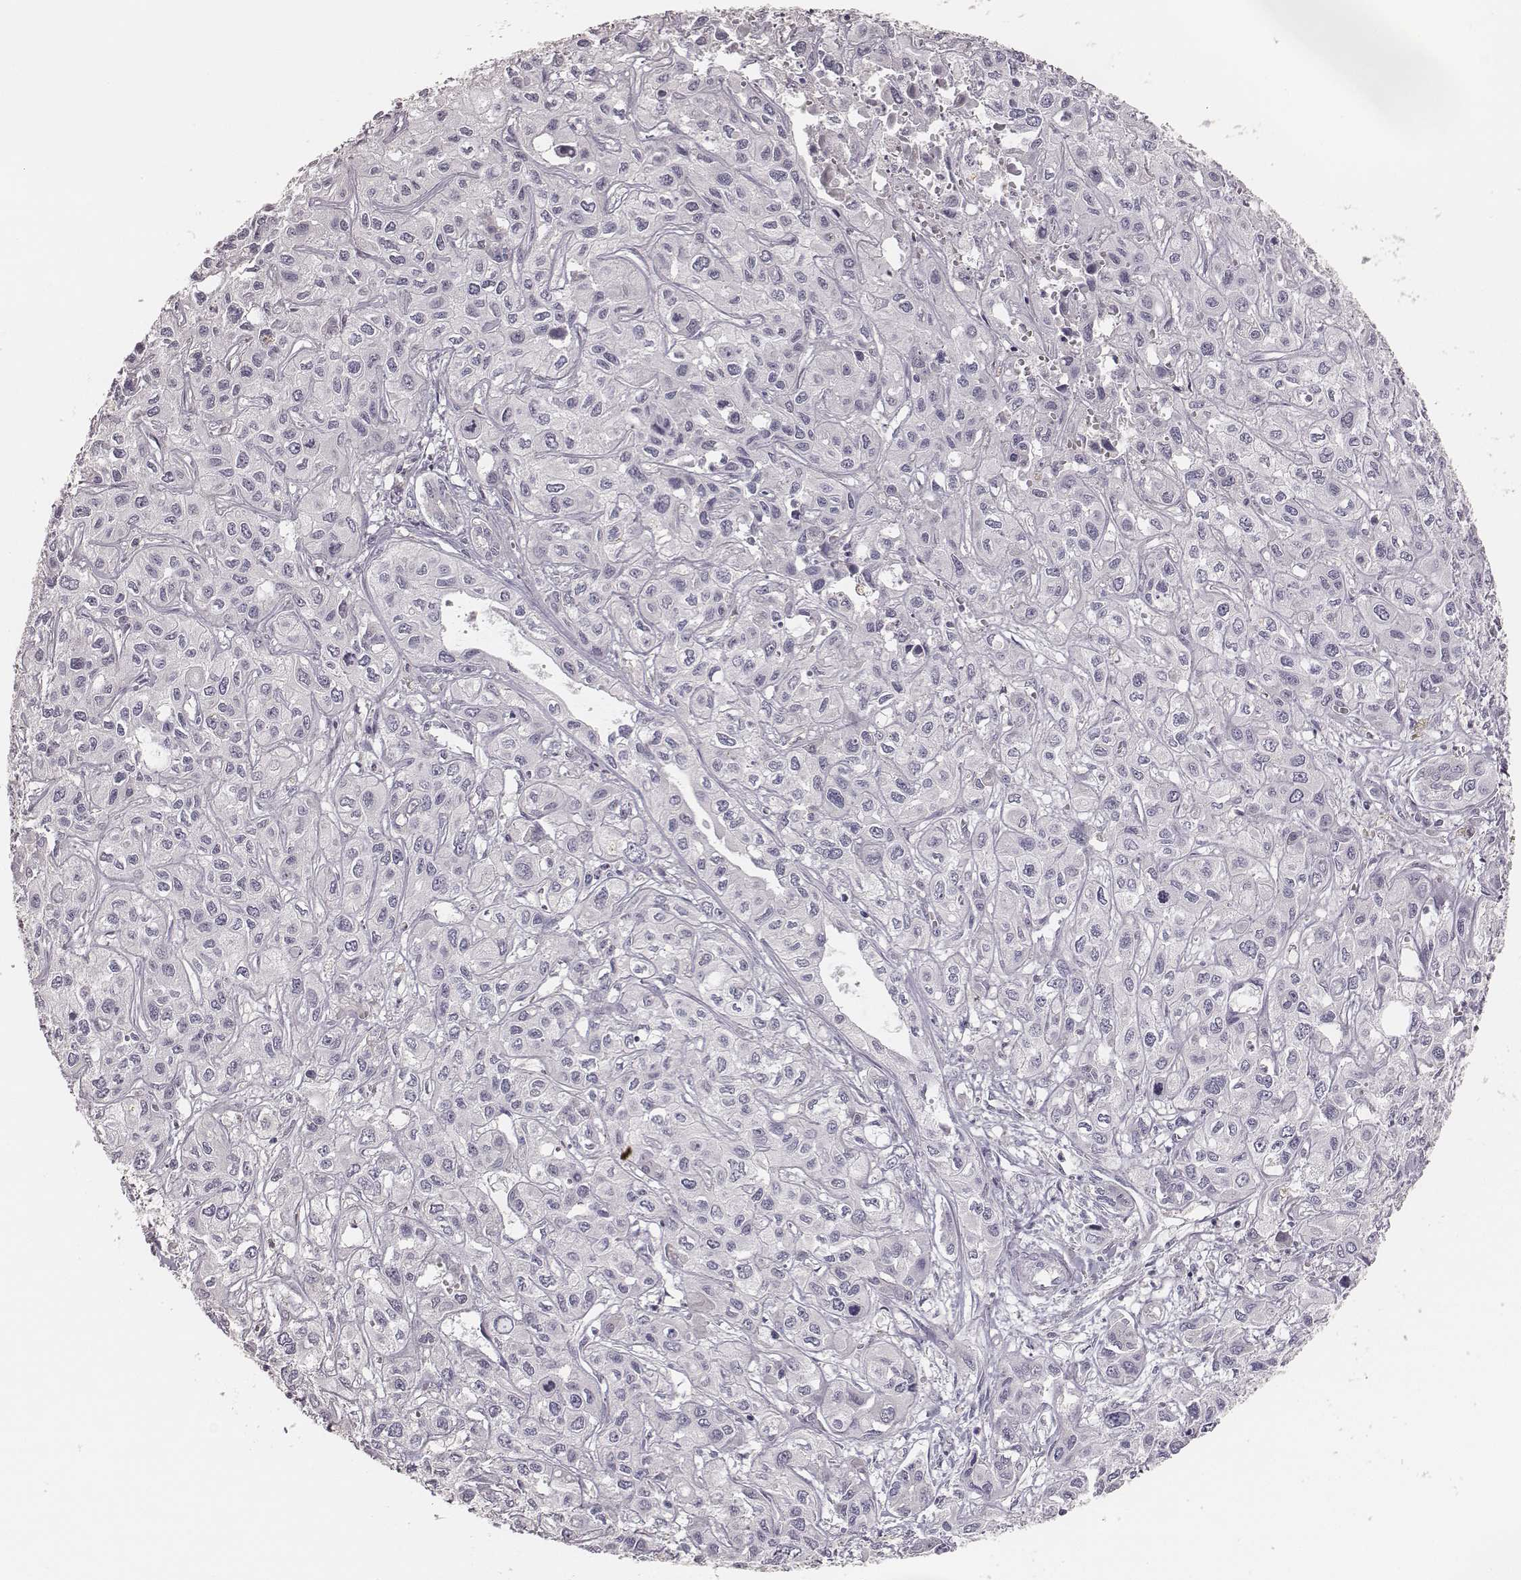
{"staining": {"intensity": "negative", "quantity": "none", "location": "none"}, "tissue": "liver cancer", "cell_type": "Tumor cells", "image_type": "cancer", "snomed": [{"axis": "morphology", "description": "Cholangiocarcinoma"}, {"axis": "topography", "description": "Liver"}], "caption": "DAB (3,3'-diaminobenzidine) immunohistochemical staining of liver cholangiocarcinoma demonstrates no significant expression in tumor cells.", "gene": "MYH6", "patient": {"sex": "female", "age": 66}}